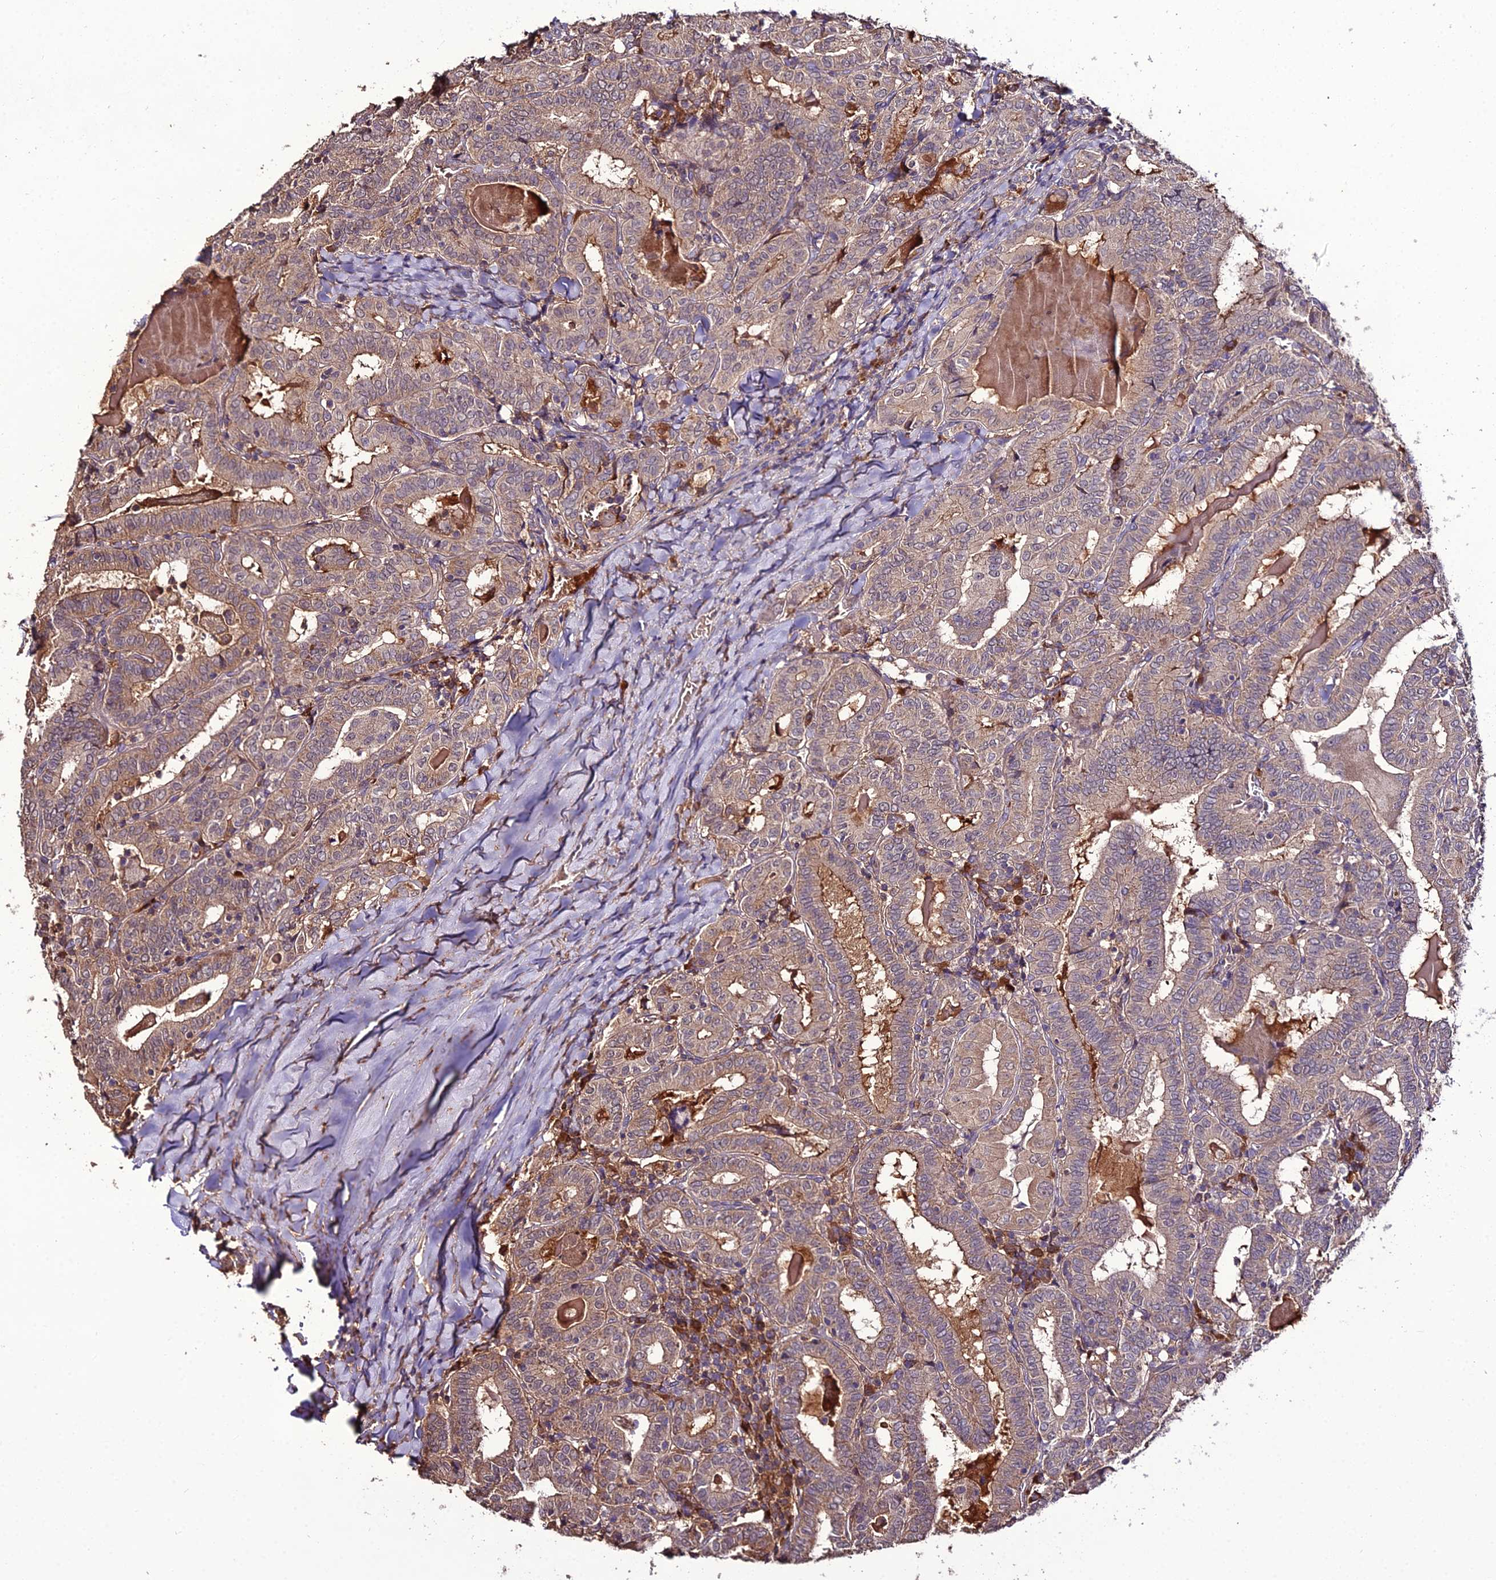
{"staining": {"intensity": "weak", "quantity": ">75%", "location": "cytoplasmic/membranous"}, "tissue": "thyroid cancer", "cell_type": "Tumor cells", "image_type": "cancer", "snomed": [{"axis": "morphology", "description": "Papillary adenocarcinoma, NOS"}, {"axis": "topography", "description": "Thyroid gland"}], "caption": "Immunohistochemical staining of human thyroid cancer (papillary adenocarcinoma) demonstrates weak cytoplasmic/membranous protein positivity in about >75% of tumor cells.", "gene": "KCTD16", "patient": {"sex": "female", "age": 72}}